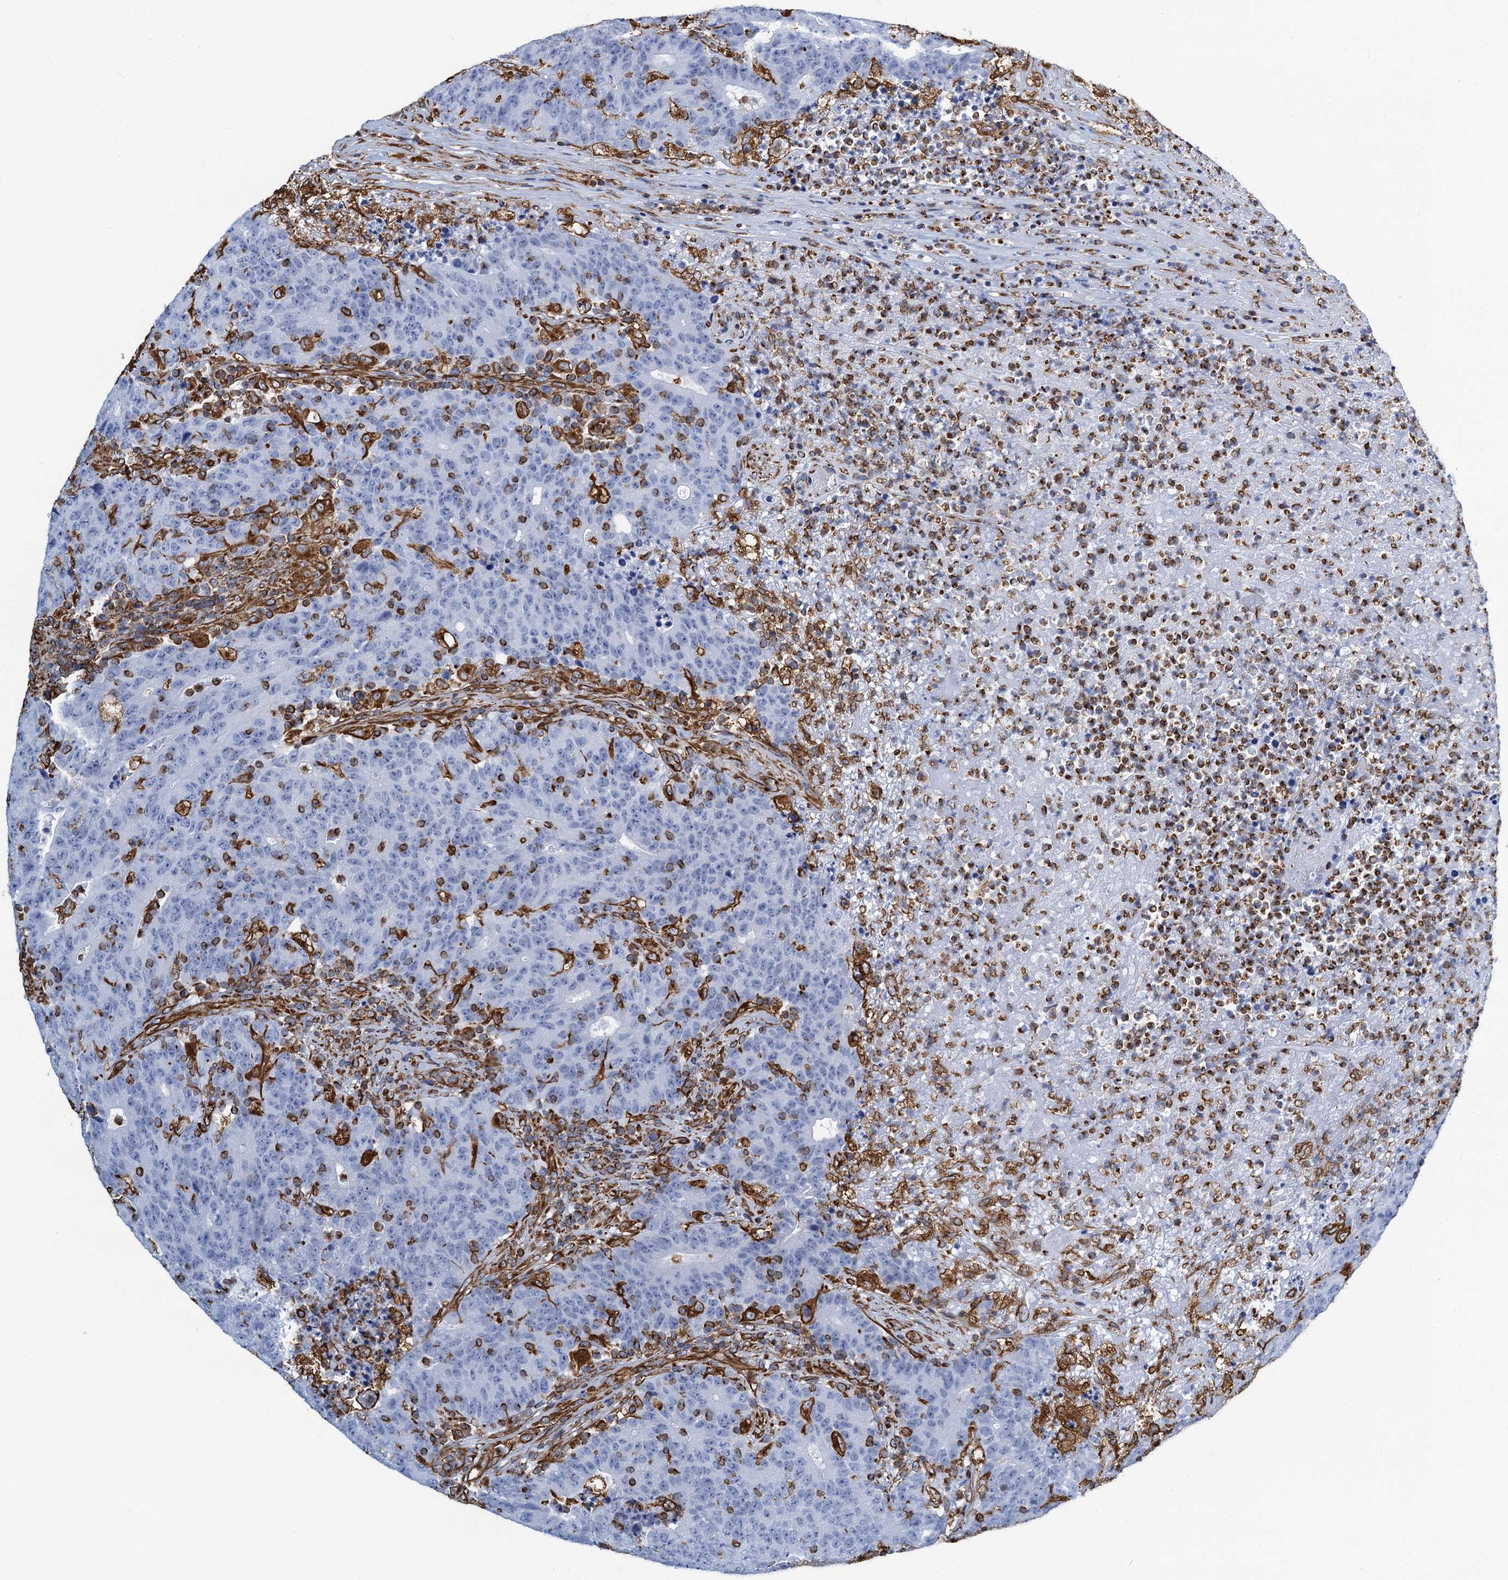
{"staining": {"intensity": "negative", "quantity": "none", "location": "none"}, "tissue": "colorectal cancer", "cell_type": "Tumor cells", "image_type": "cancer", "snomed": [{"axis": "morphology", "description": "Adenocarcinoma, NOS"}, {"axis": "topography", "description": "Colon"}], "caption": "Tumor cells are negative for protein expression in human adenocarcinoma (colorectal).", "gene": "PGM2", "patient": {"sex": "female", "age": 75}}